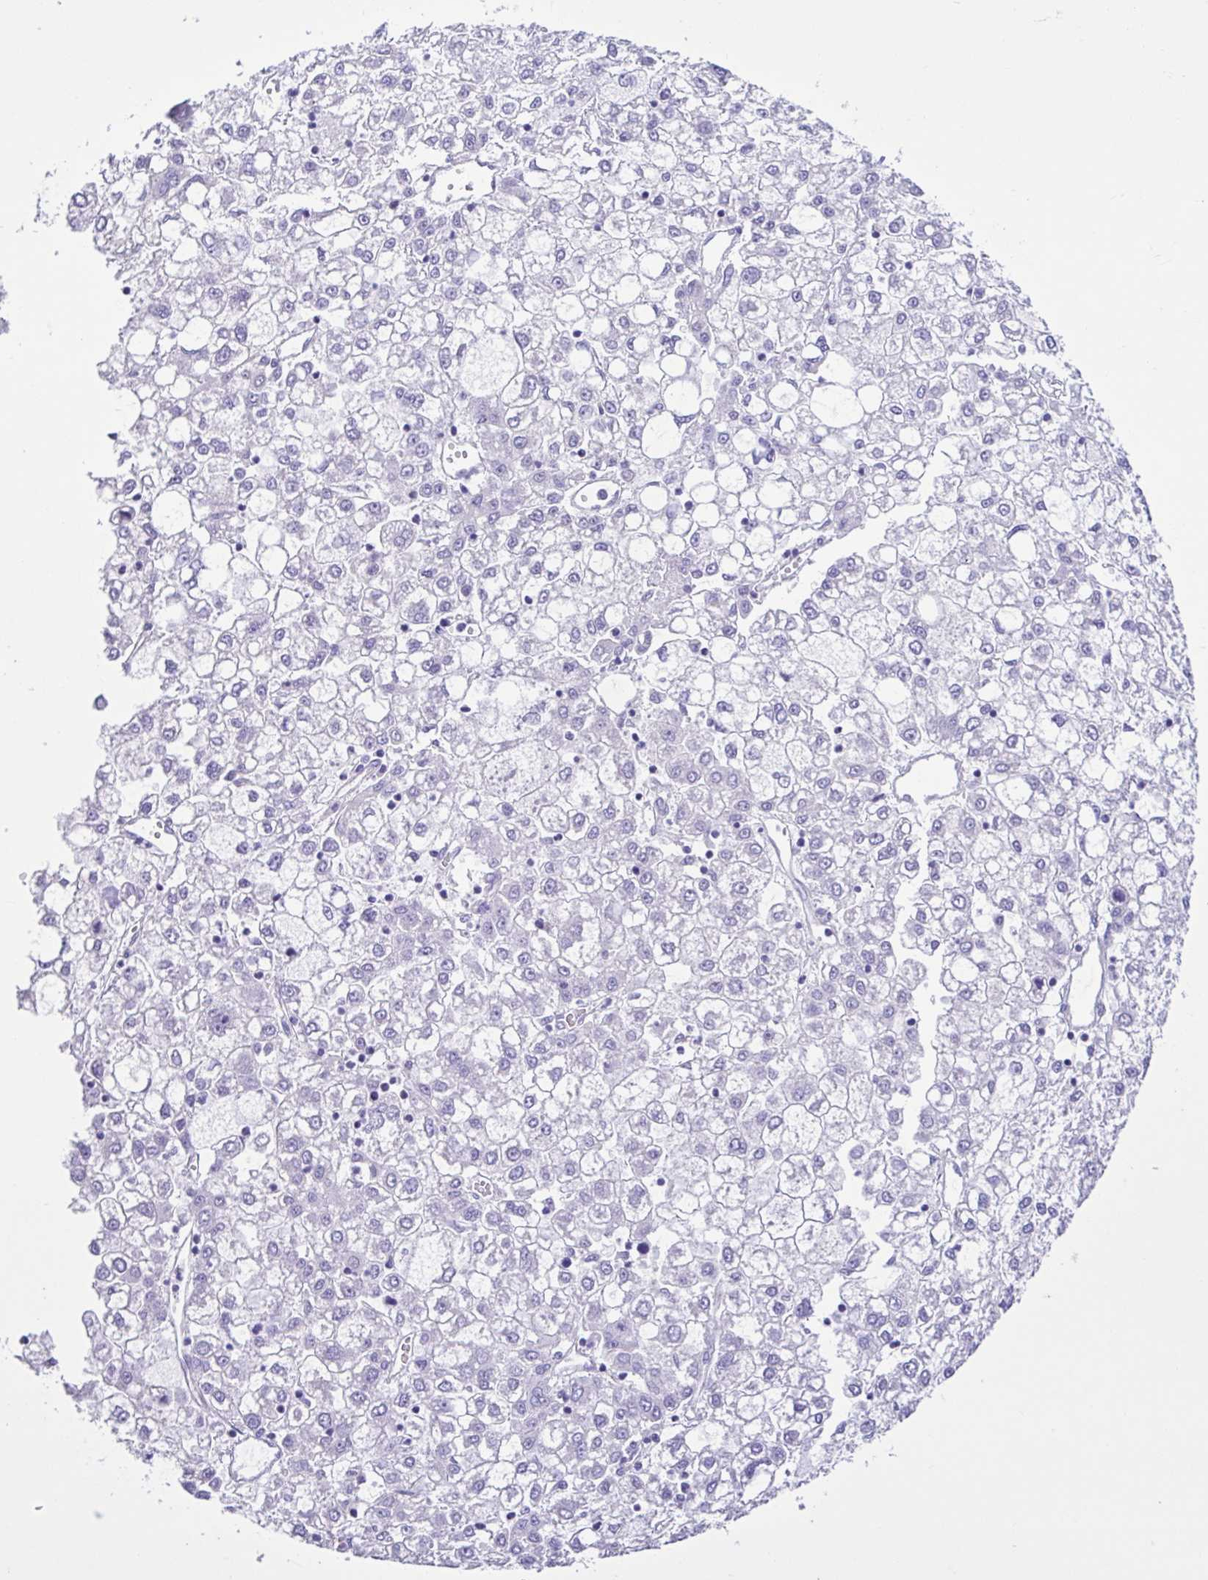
{"staining": {"intensity": "negative", "quantity": "none", "location": "none"}, "tissue": "liver cancer", "cell_type": "Tumor cells", "image_type": "cancer", "snomed": [{"axis": "morphology", "description": "Carcinoma, Hepatocellular, NOS"}, {"axis": "topography", "description": "Liver"}], "caption": "Tumor cells are negative for protein expression in human liver cancer (hepatocellular carcinoma).", "gene": "PLA2G4E", "patient": {"sex": "male", "age": 40}}